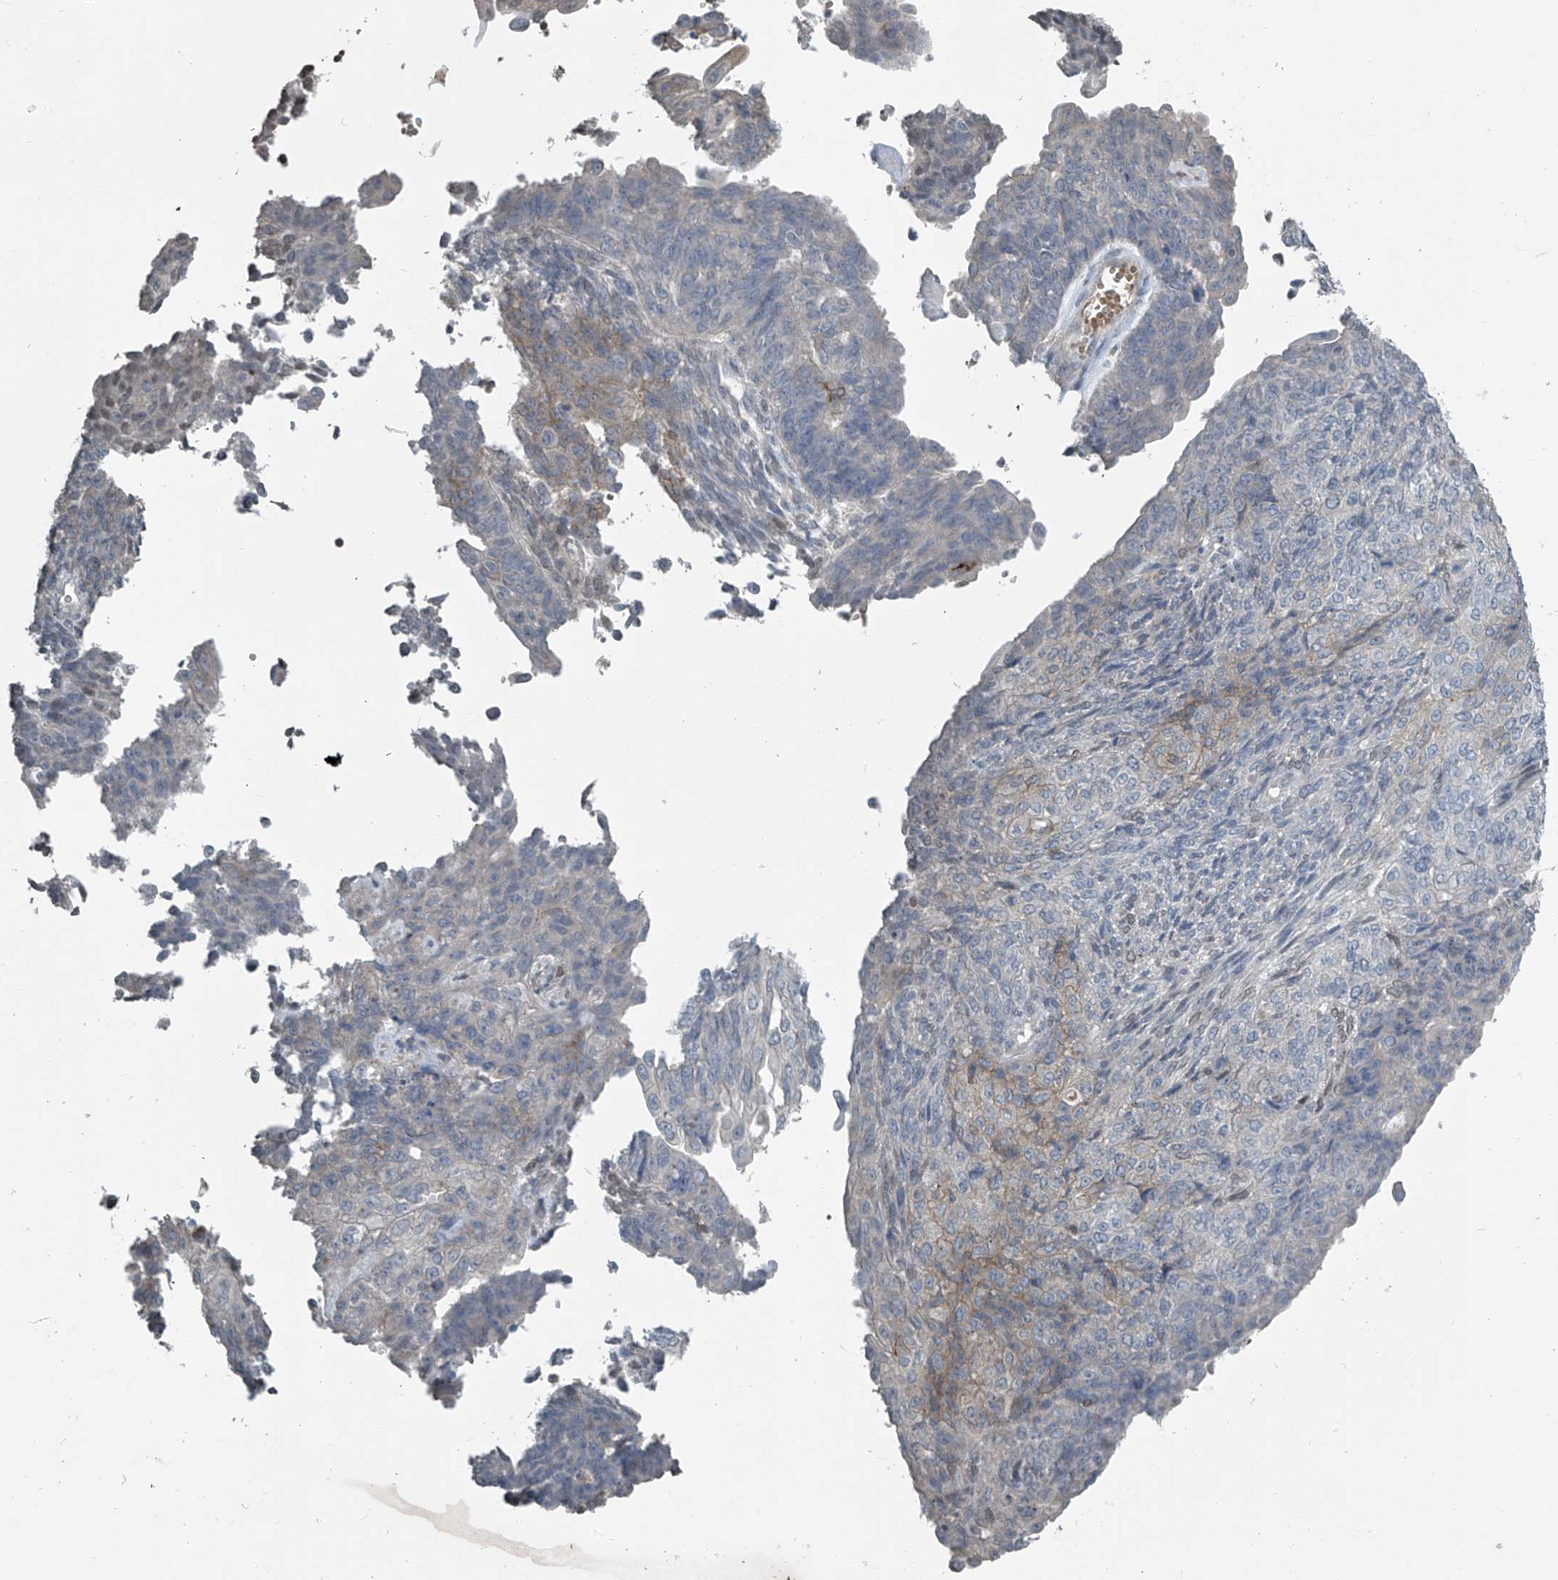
{"staining": {"intensity": "negative", "quantity": "none", "location": "none"}, "tissue": "endometrial cancer", "cell_type": "Tumor cells", "image_type": "cancer", "snomed": [{"axis": "morphology", "description": "Adenocarcinoma, NOS"}, {"axis": "topography", "description": "Endometrium"}], "caption": "Endometrial adenocarcinoma stained for a protein using immunohistochemistry reveals no staining tumor cells.", "gene": "HOXA11", "patient": {"sex": "female", "age": 32}}